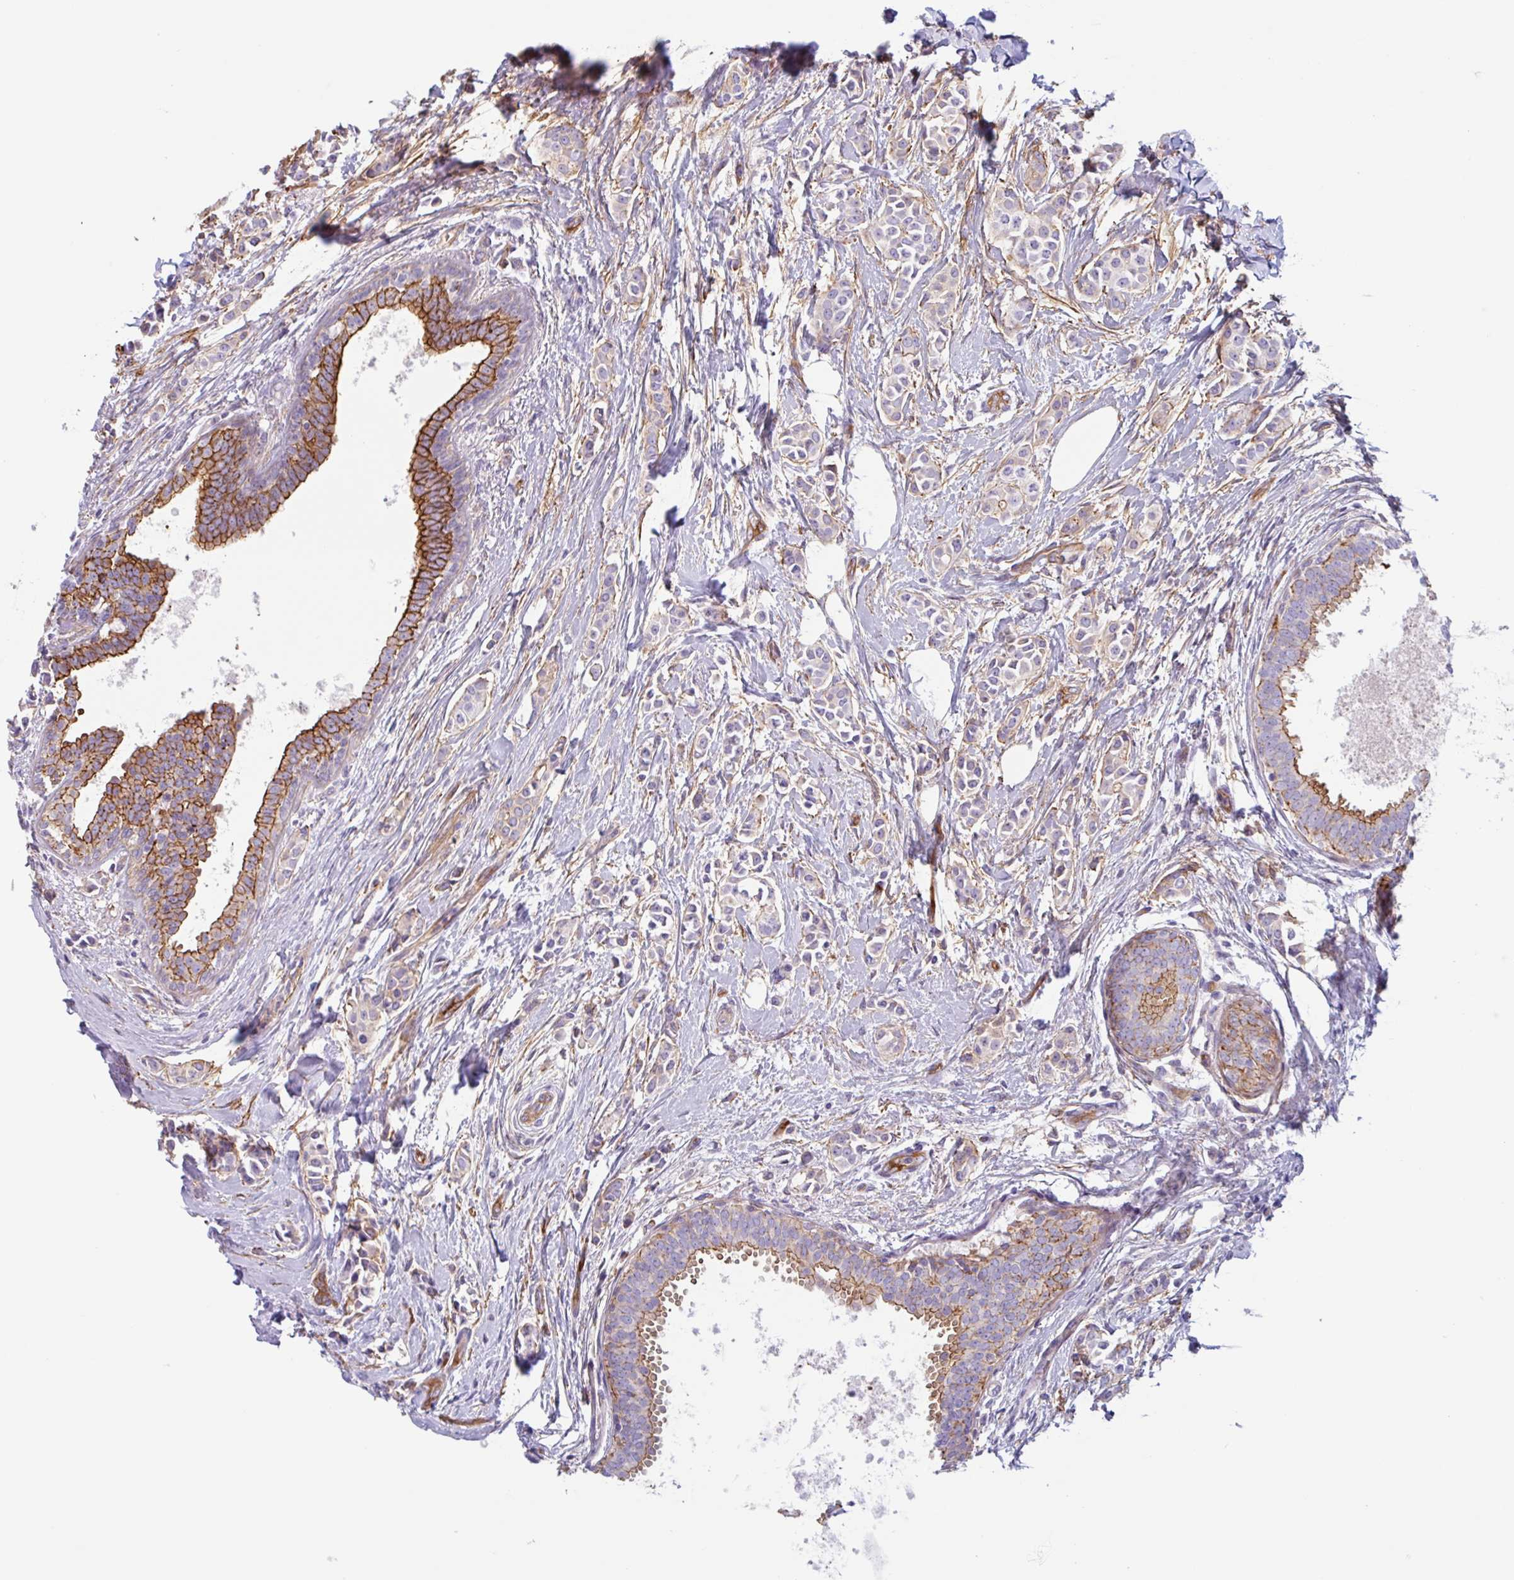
{"staining": {"intensity": "moderate", "quantity": "25%-75%", "location": "cytoplasmic/membranous"}, "tissue": "breast cancer", "cell_type": "Tumor cells", "image_type": "cancer", "snomed": [{"axis": "morphology", "description": "Duct carcinoma"}, {"axis": "topography", "description": "Breast"}], "caption": "Immunohistochemistry (DAB) staining of breast invasive ductal carcinoma shows moderate cytoplasmic/membranous protein expression in about 25%-75% of tumor cells.", "gene": "MYH10", "patient": {"sex": "female", "age": 64}}